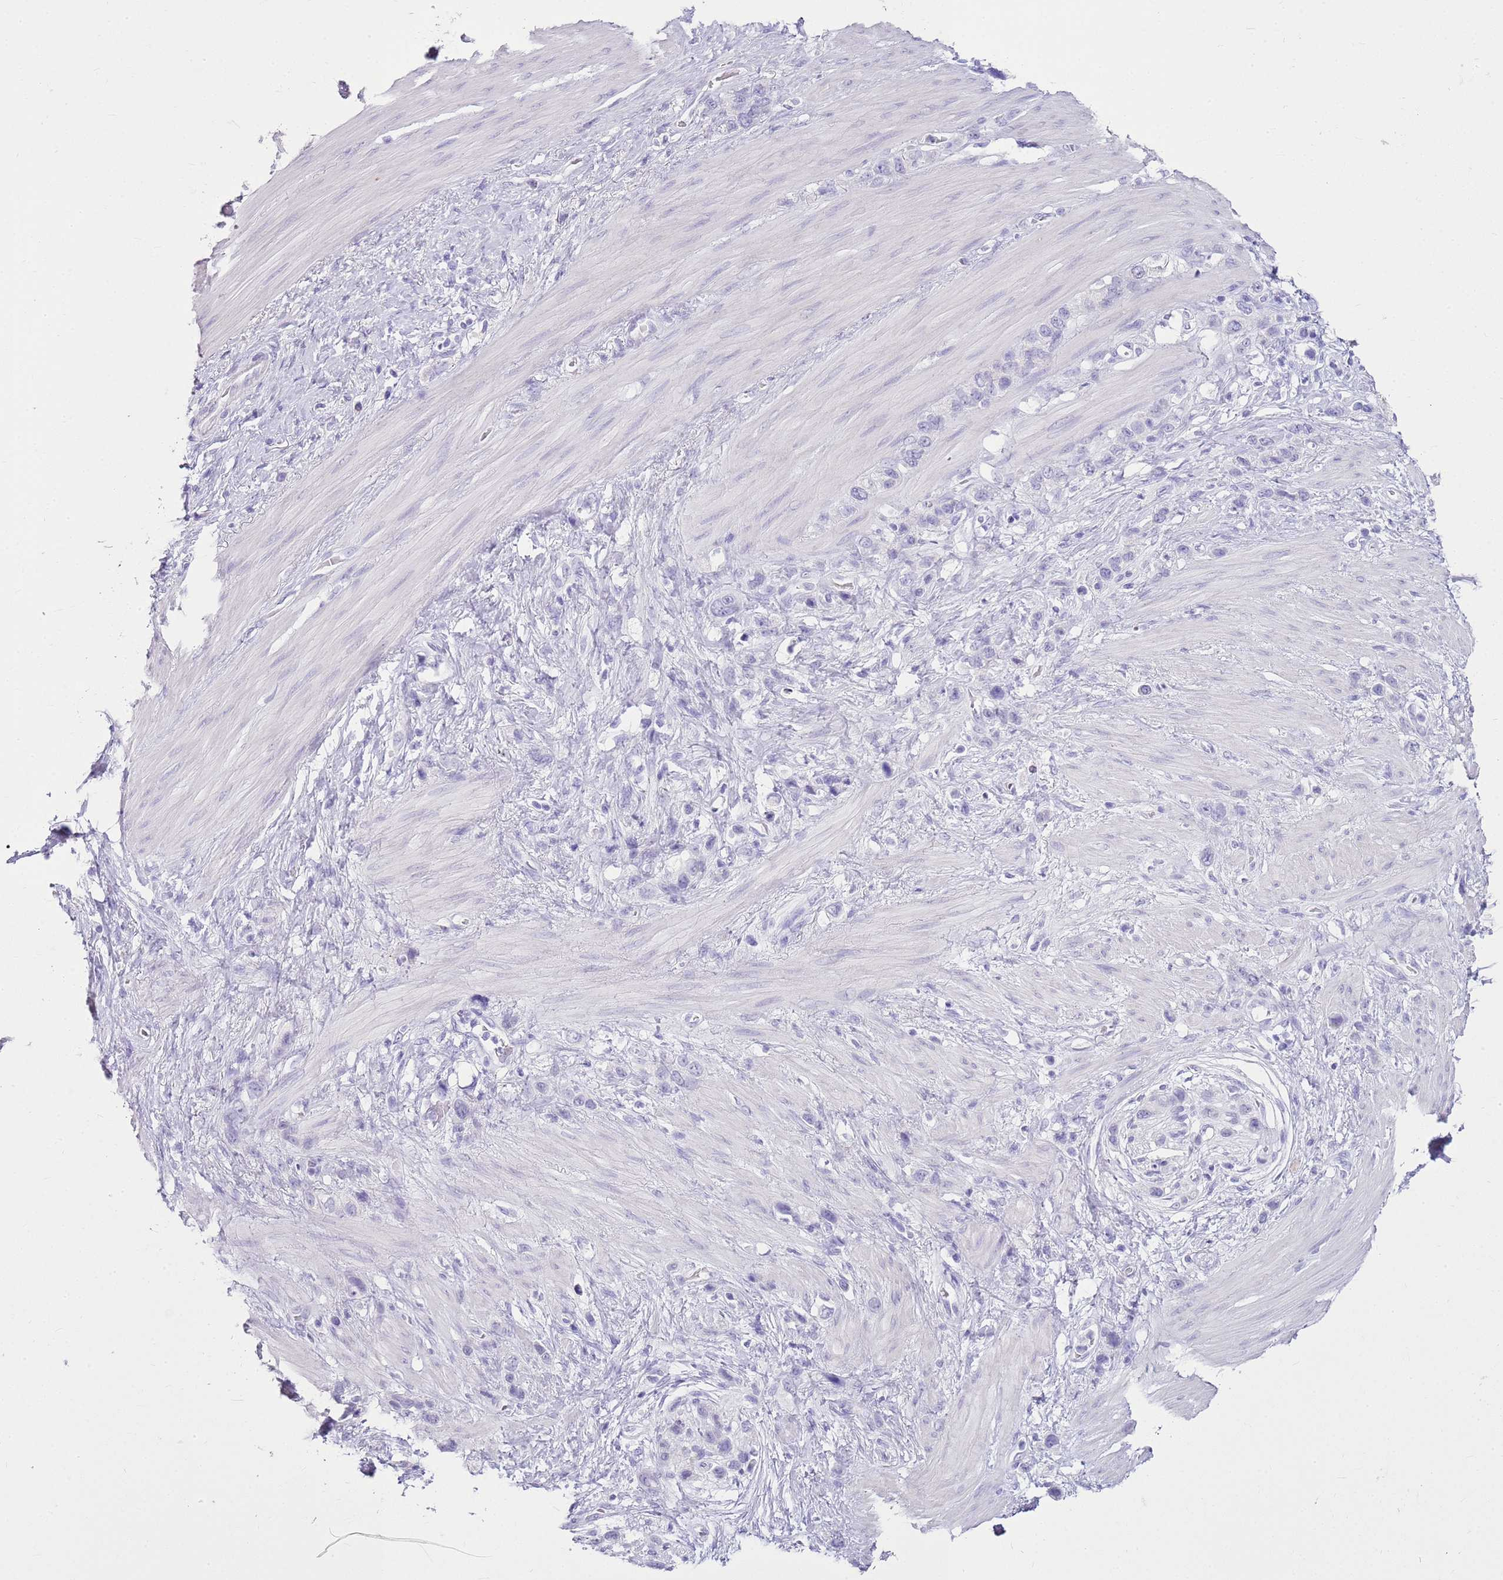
{"staining": {"intensity": "negative", "quantity": "none", "location": "none"}, "tissue": "stomach cancer", "cell_type": "Tumor cells", "image_type": "cancer", "snomed": [{"axis": "morphology", "description": "Adenocarcinoma, NOS"}, {"axis": "morphology", "description": "Adenocarcinoma, High grade"}, {"axis": "topography", "description": "Stomach, upper"}, {"axis": "topography", "description": "Stomach, lower"}], "caption": "Tumor cells show no significant positivity in stomach adenocarcinoma. (Stains: DAB immunohistochemistry (IHC) with hematoxylin counter stain, Microscopy: brightfield microscopy at high magnification).", "gene": "CA8", "patient": {"sex": "female", "age": 65}}